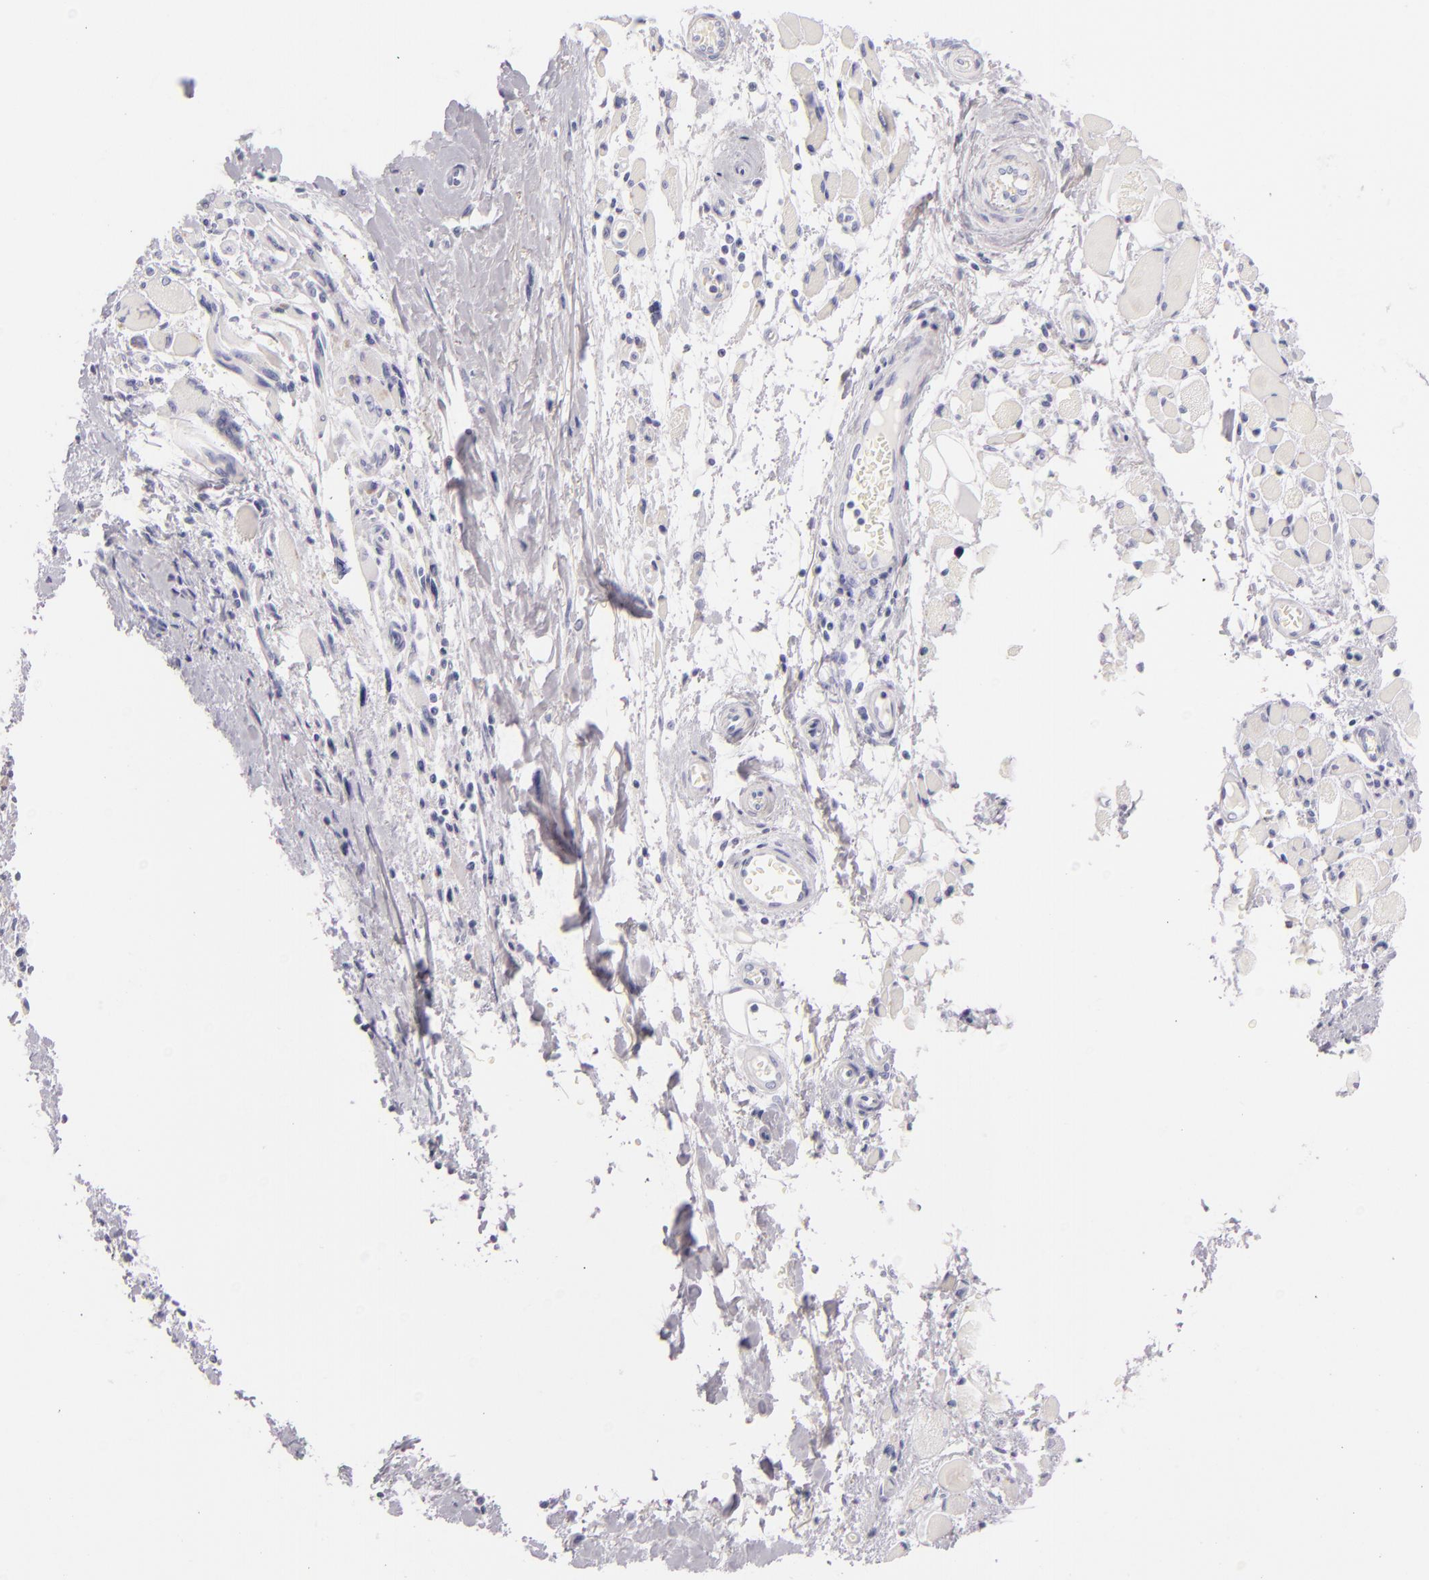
{"staining": {"intensity": "negative", "quantity": "none", "location": "none"}, "tissue": "melanoma", "cell_type": "Tumor cells", "image_type": "cancer", "snomed": [{"axis": "morphology", "description": "Malignant melanoma, NOS"}, {"axis": "topography", "description": "Skin"}], "caption": "Tumor cells show no significant protein expression in melanoma.", "gene": "FABP1", "patient": {"sex": "male", "age": 91}}